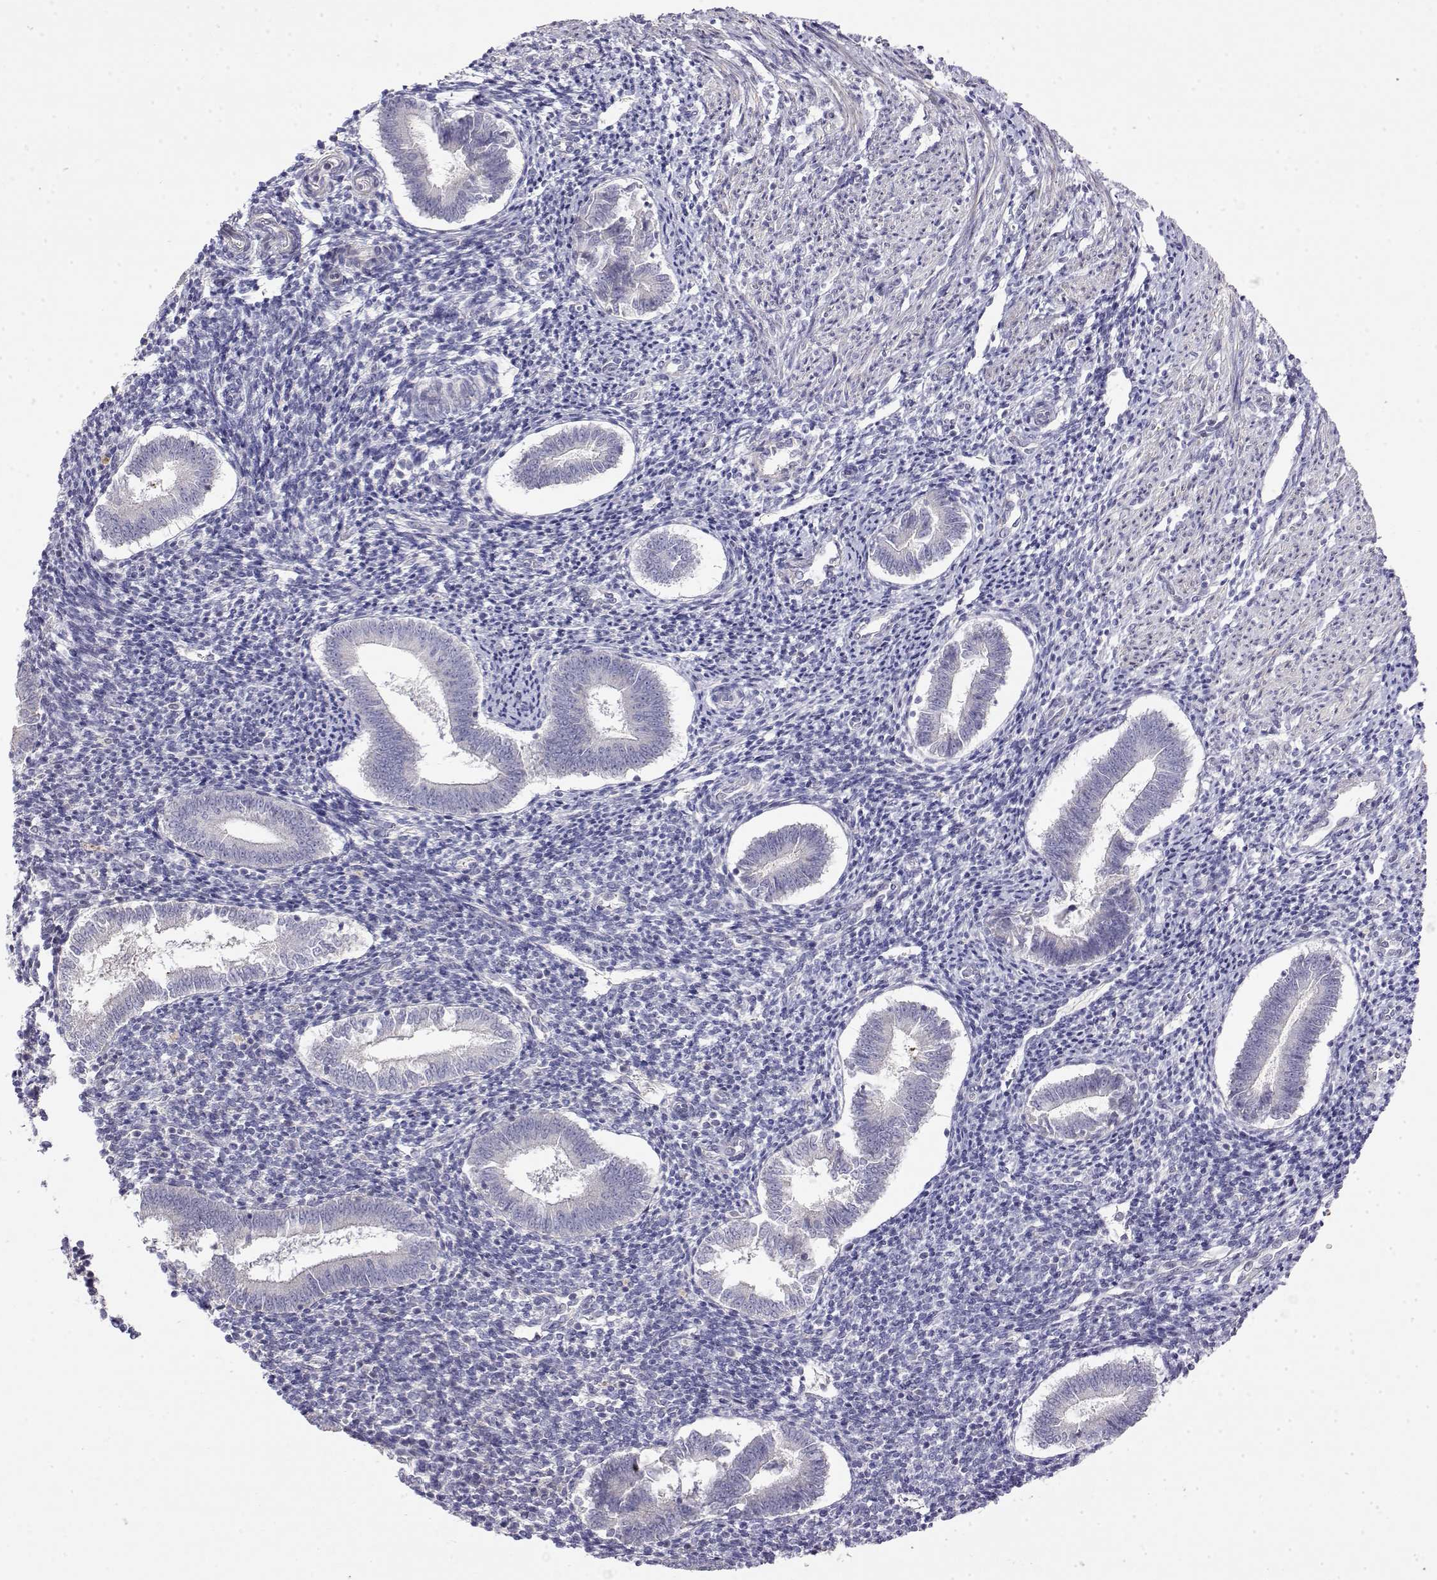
{"staining": {"intensity": "negative", "quantity": "none", "location": "none"}, "tissue": "endometrium", "cell_type": "Cells in endometrial stroma", "image_type": "normal", "snomed": [{"axis": "morphology", "description": "Normal tissue, NOS"}, {"axis": "topography", "description": "Endometrium"}], "caption": "The immunohistochemistry (IHC) photomicrograph has no significant expression in cells in endometrial stroma of endometrium. (IHC, brightfield microscopy, high magnification).", "gene": "GGACT", "patient": {"sex": "female", "age": 25}}